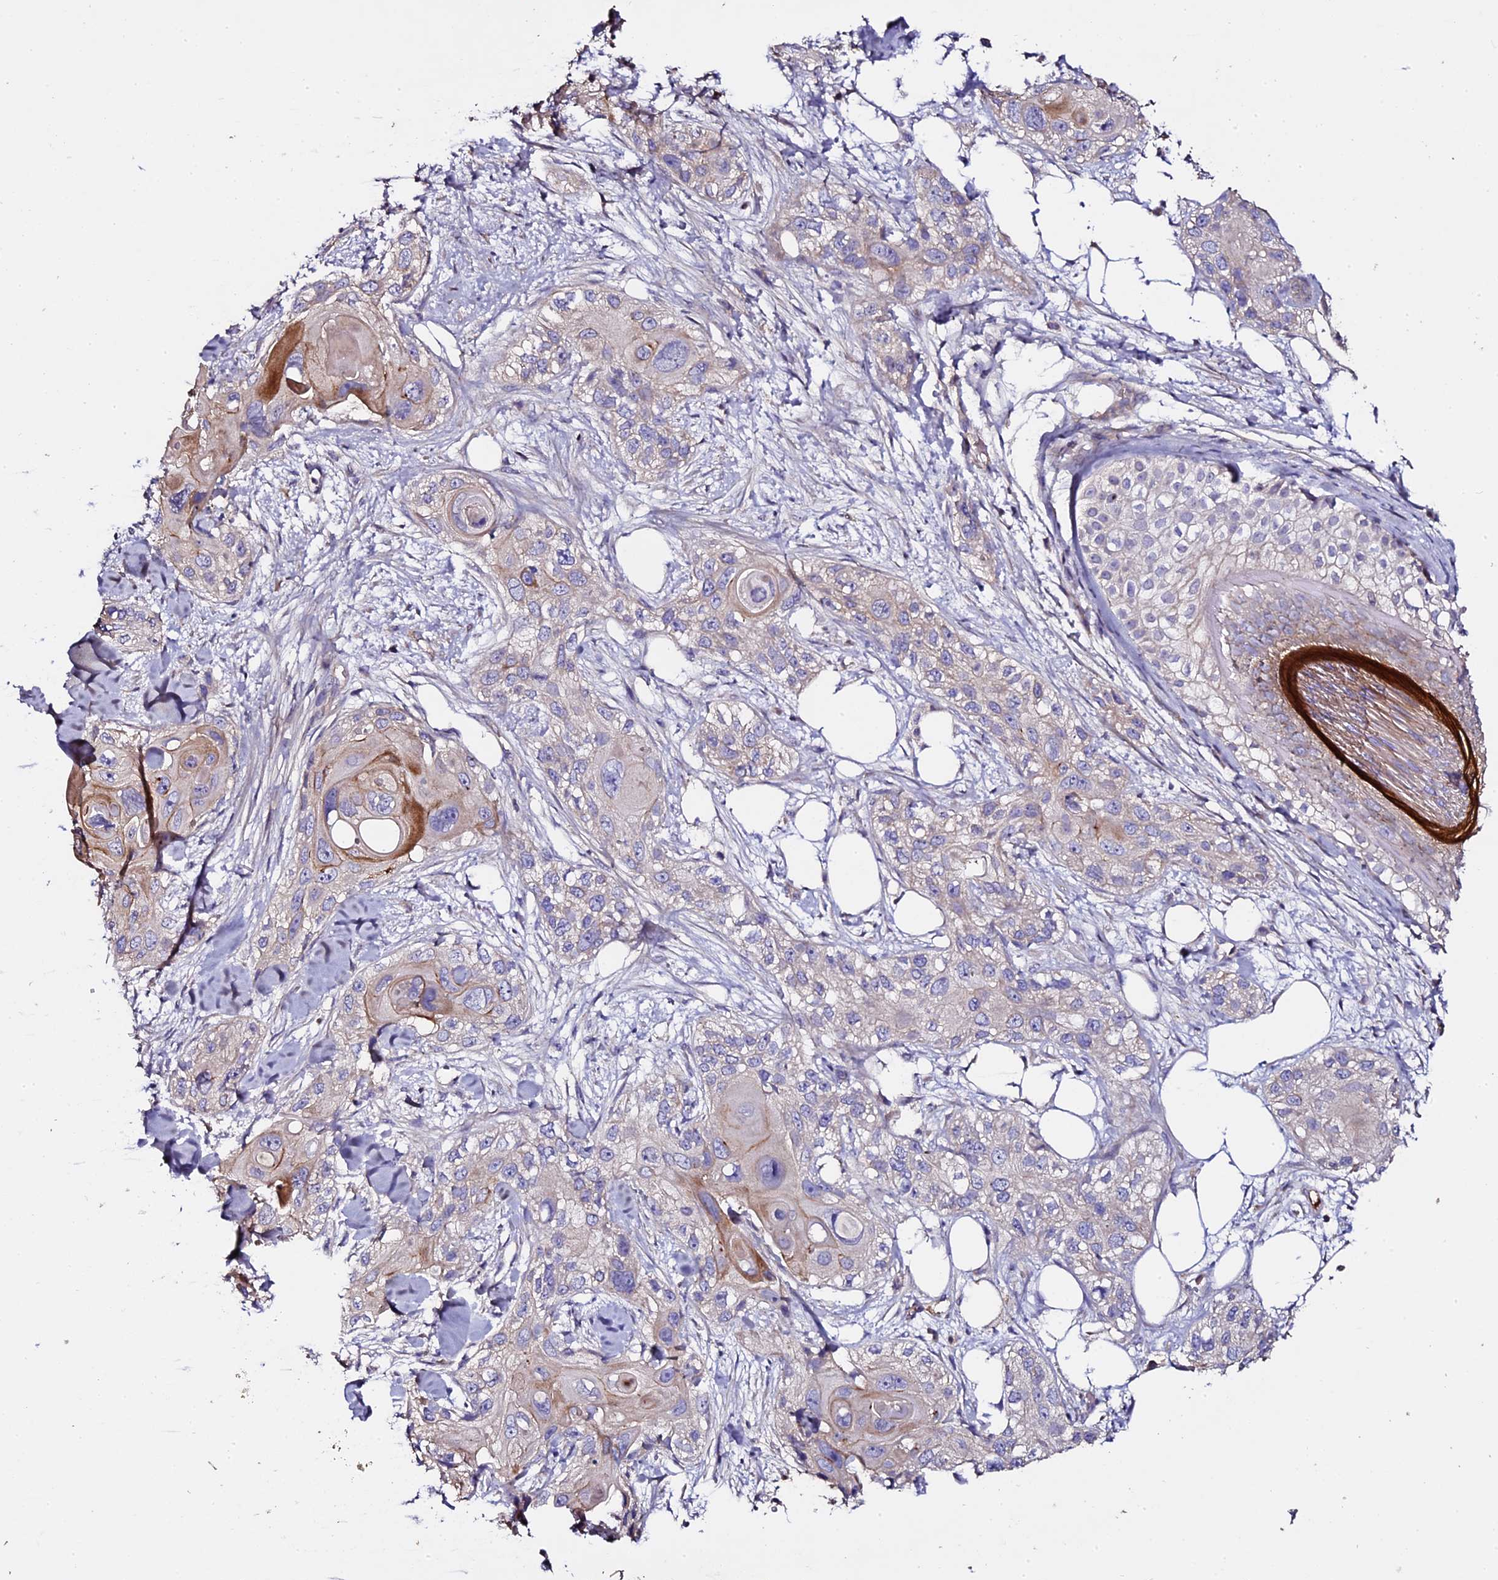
{"staining": {"intensity": "moderate", "quantity": "<25%", "location": "cytoplasmic/membranous"}, "tissue": "skin cancer", "cell_type": "Tumor cells", "image_type": "cancer", "snomed": [{"axis": "morphology", "description": "Normal tissue, NOS"}, {"axis": "morphology", "description": "Squamous cell carcinoma, NOS"}, {"axis": "topography", "description": "Skin"}], "caption": "Tumor cells show moderate cytoplasmic/membranous staining in about <25% of cells in squamous cell carcinoma (skin). The staining was performed using DAB (3,3'-diaminobenzidine), with brown indicating positive protein expression. Nuclei are stained blue with hematoxylin.", "gene": "LYG2", "patient": {"sex": "male", "age": 72}}